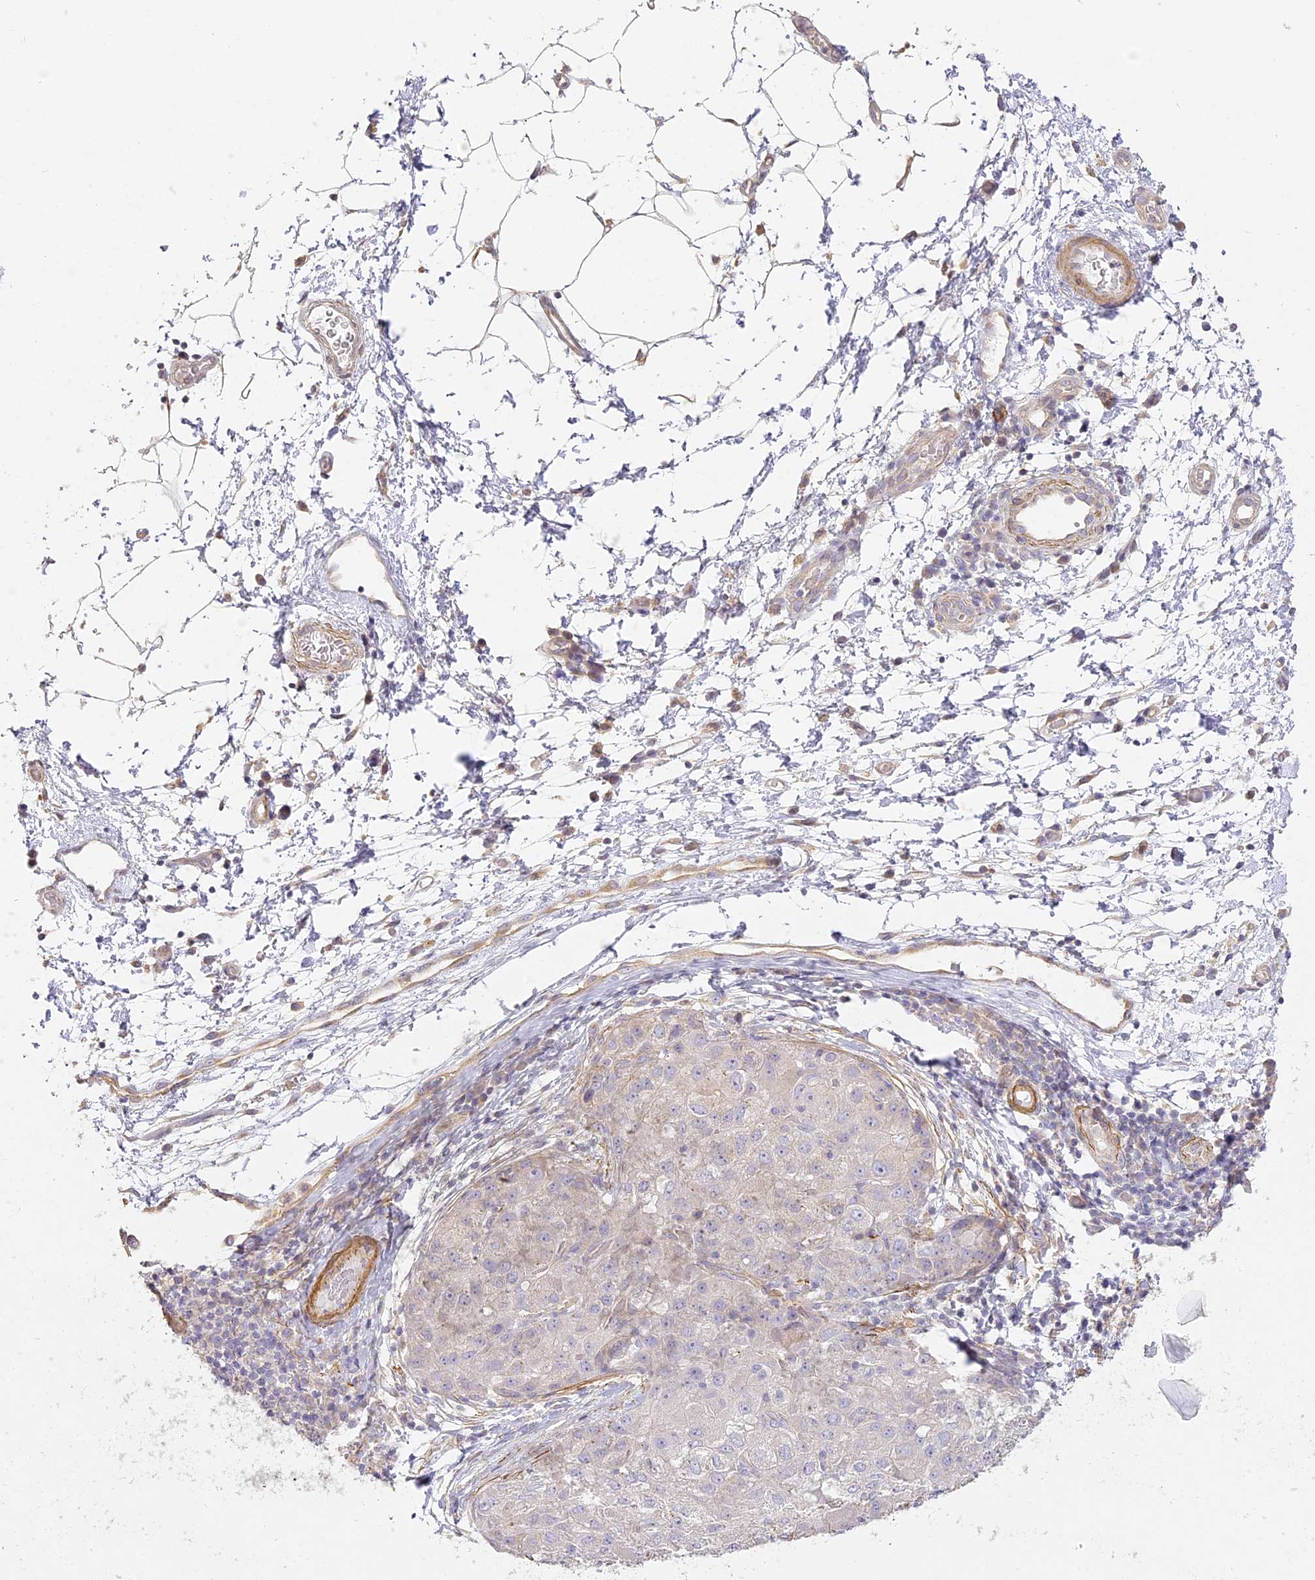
{"staining": {"intensity": "negative", "quantity": "none", "location": "none"}, "tissue": "liver cancer", "cell_type": "Tumor cells", "image_type": "cancer", "snomed": [{"axis": "morphology", "description": "Carcinoma, Hepatocellular, NOS"}, {"axis": "topography", "description": "Liver"}], "caption": "This is an immunohistochemistry (IHC) photomicrograph of human liver cancer (hepatocellular carcinoma). There is no staining in tumor cells.", "gene": "MED28", "patient": {"sex": "male", "age": 80}}